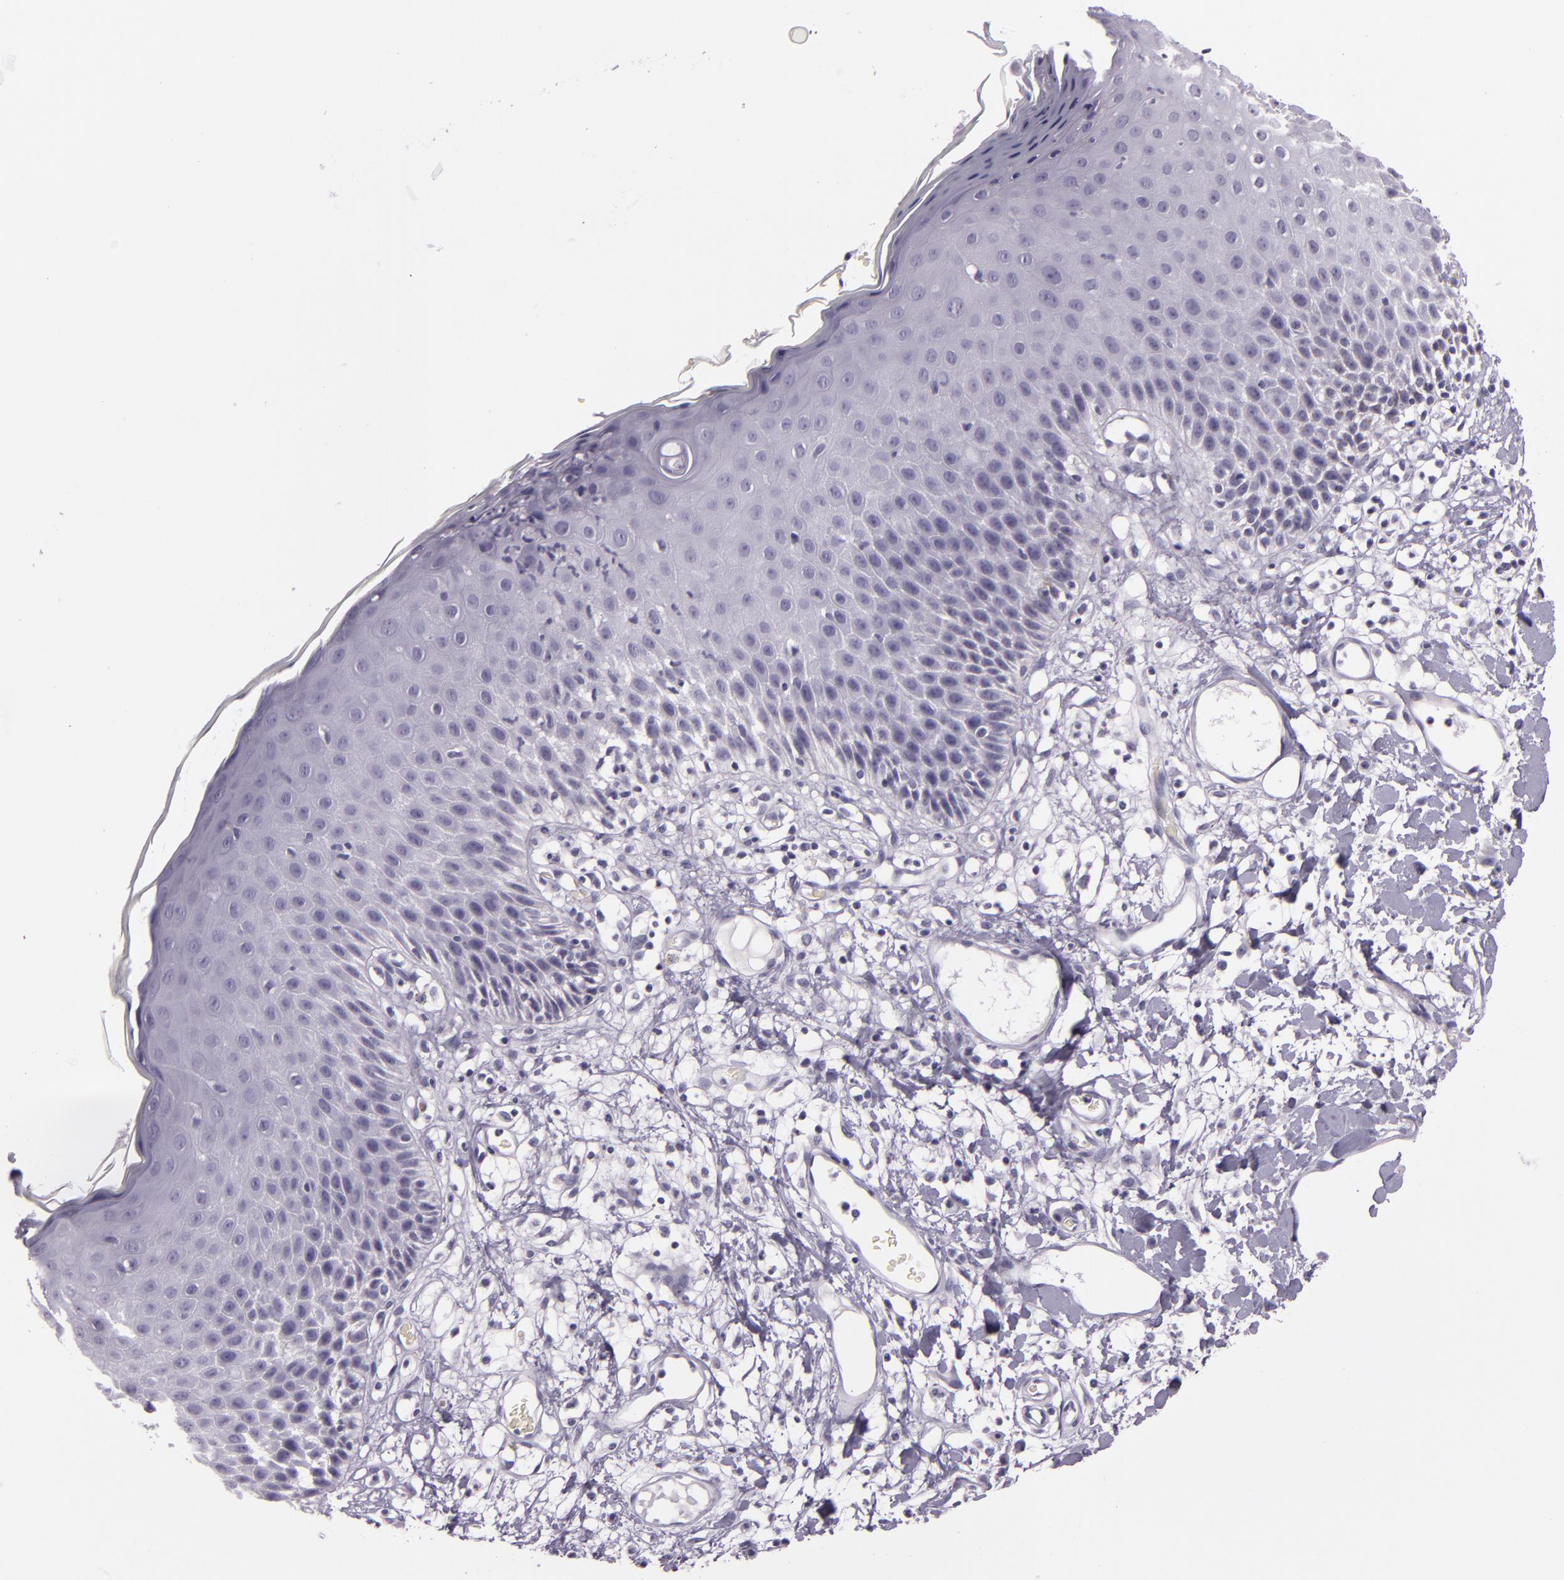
{"staining": {"intensity": "negative", "quantity": "none", "location": "none"}, "tissue": "skin", "cell_type": "Epidermal cells", "image_type": "normal", "snomed": [{"axis": "morphology", "description": "Normal tissue, NOS"}, {"axis": "topography", "description": "Vulva"}, {"axis": "topography", "description": "Peripheral nerve tissue"}], "caption": "Normal skin was stained to show a protein in brown. There is no significant staining in epidermal cells.", "gene": "INA", "patient": {"sex": "female", "age": 68}}